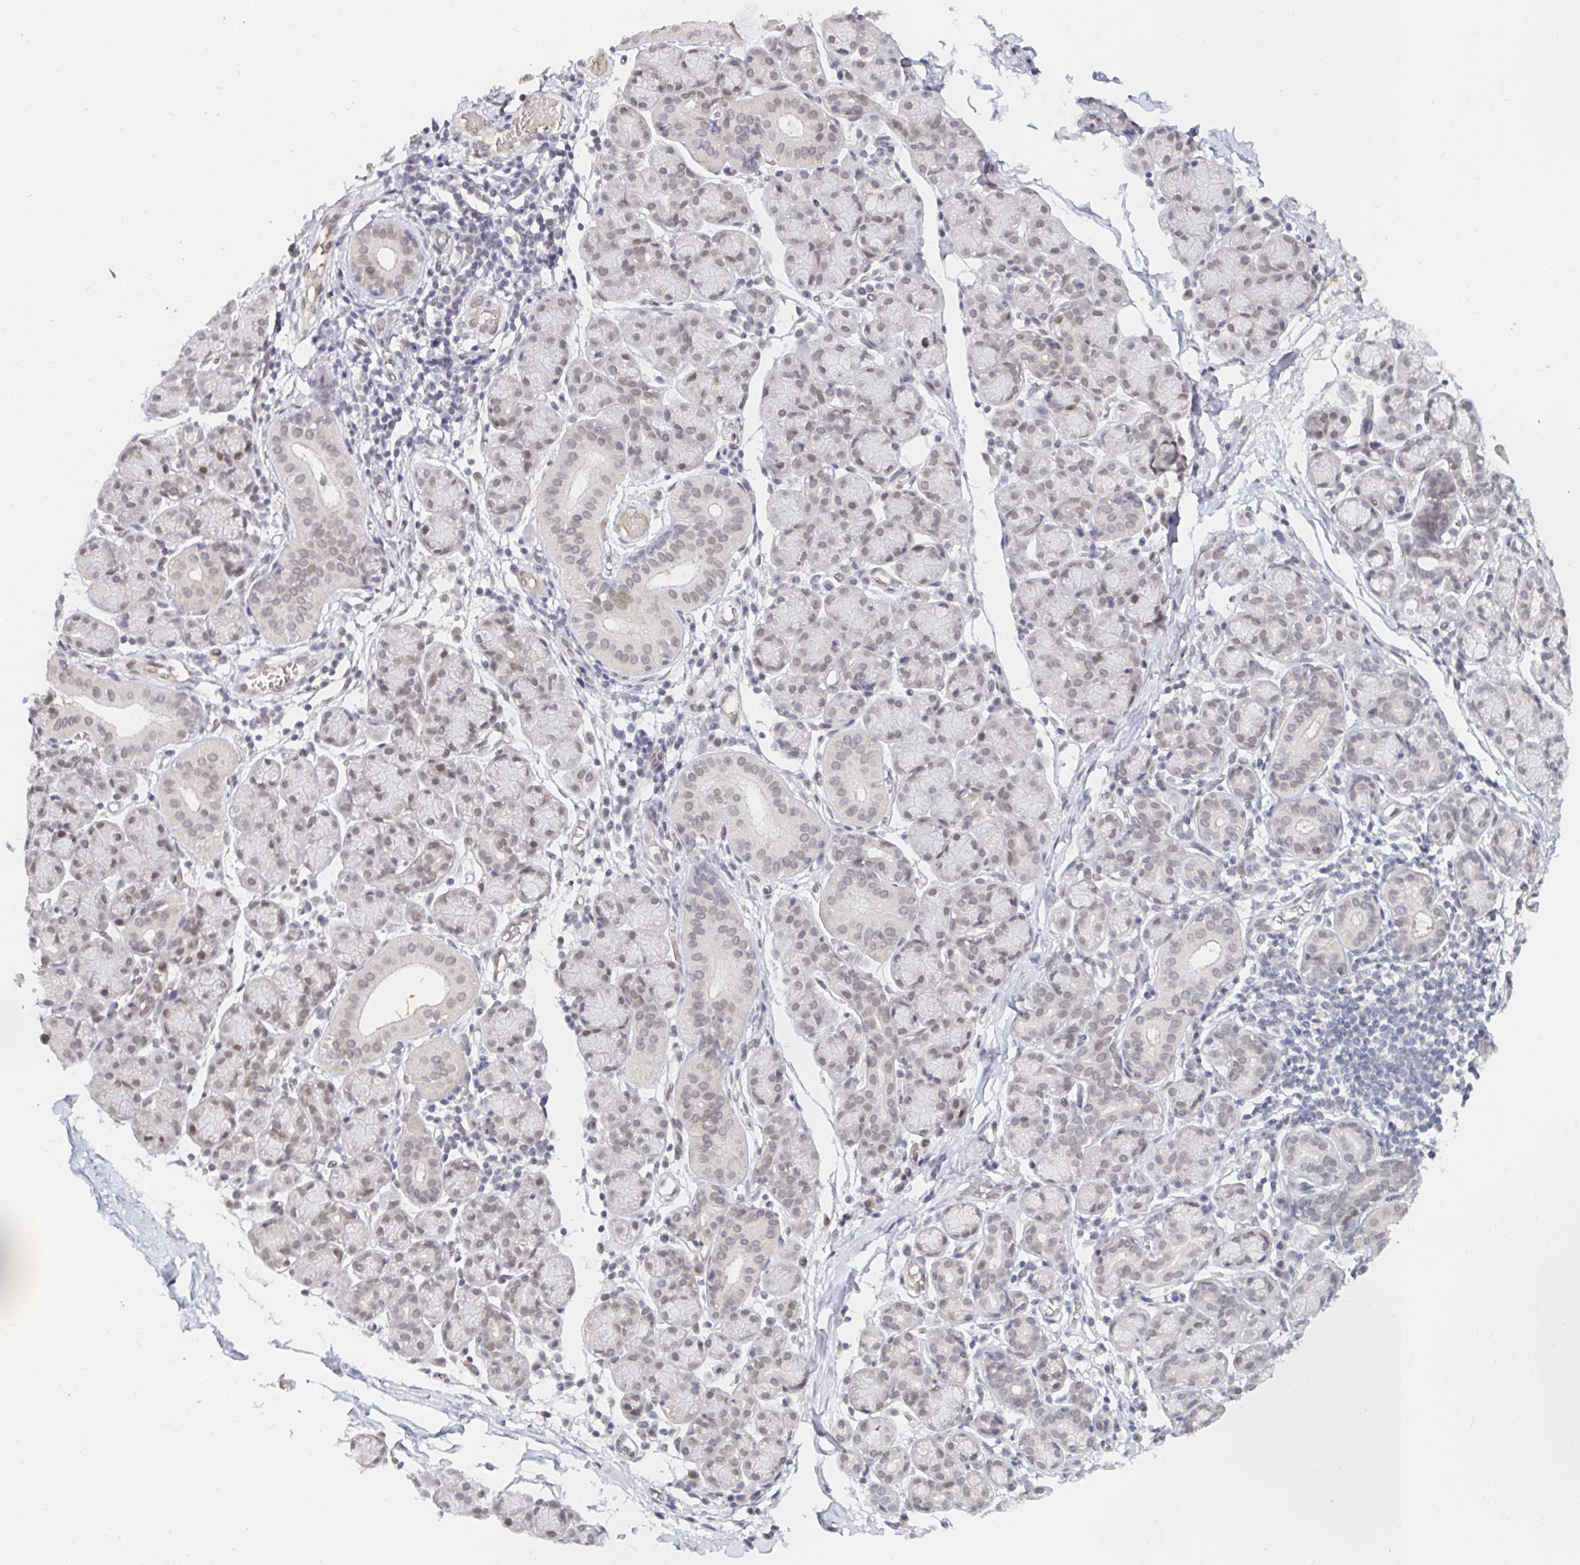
{"staining": {"intensity": "weak", "quantity": "<25%", "location": "nuclear"}, "tissue": "salivary gland", "cell_type": "Glandular cells", "image_type": "normal", "snomed": [{"axis": "morphology", "description": "Normal tissue, NOS"}, {"axis": "morphology", "description": "Inflammation, NOS"}, {"axis": "topography", "description": "Lymph node"}, {"axis": "topography", "description": "Salivary gland"}], "caption": "Immunohistochemistry (IHC) of unremarkable human salivary gland reveals no staining in glandular cells.", "gene": "CHD2", "patient": {"sex": "male", "age": 3}}